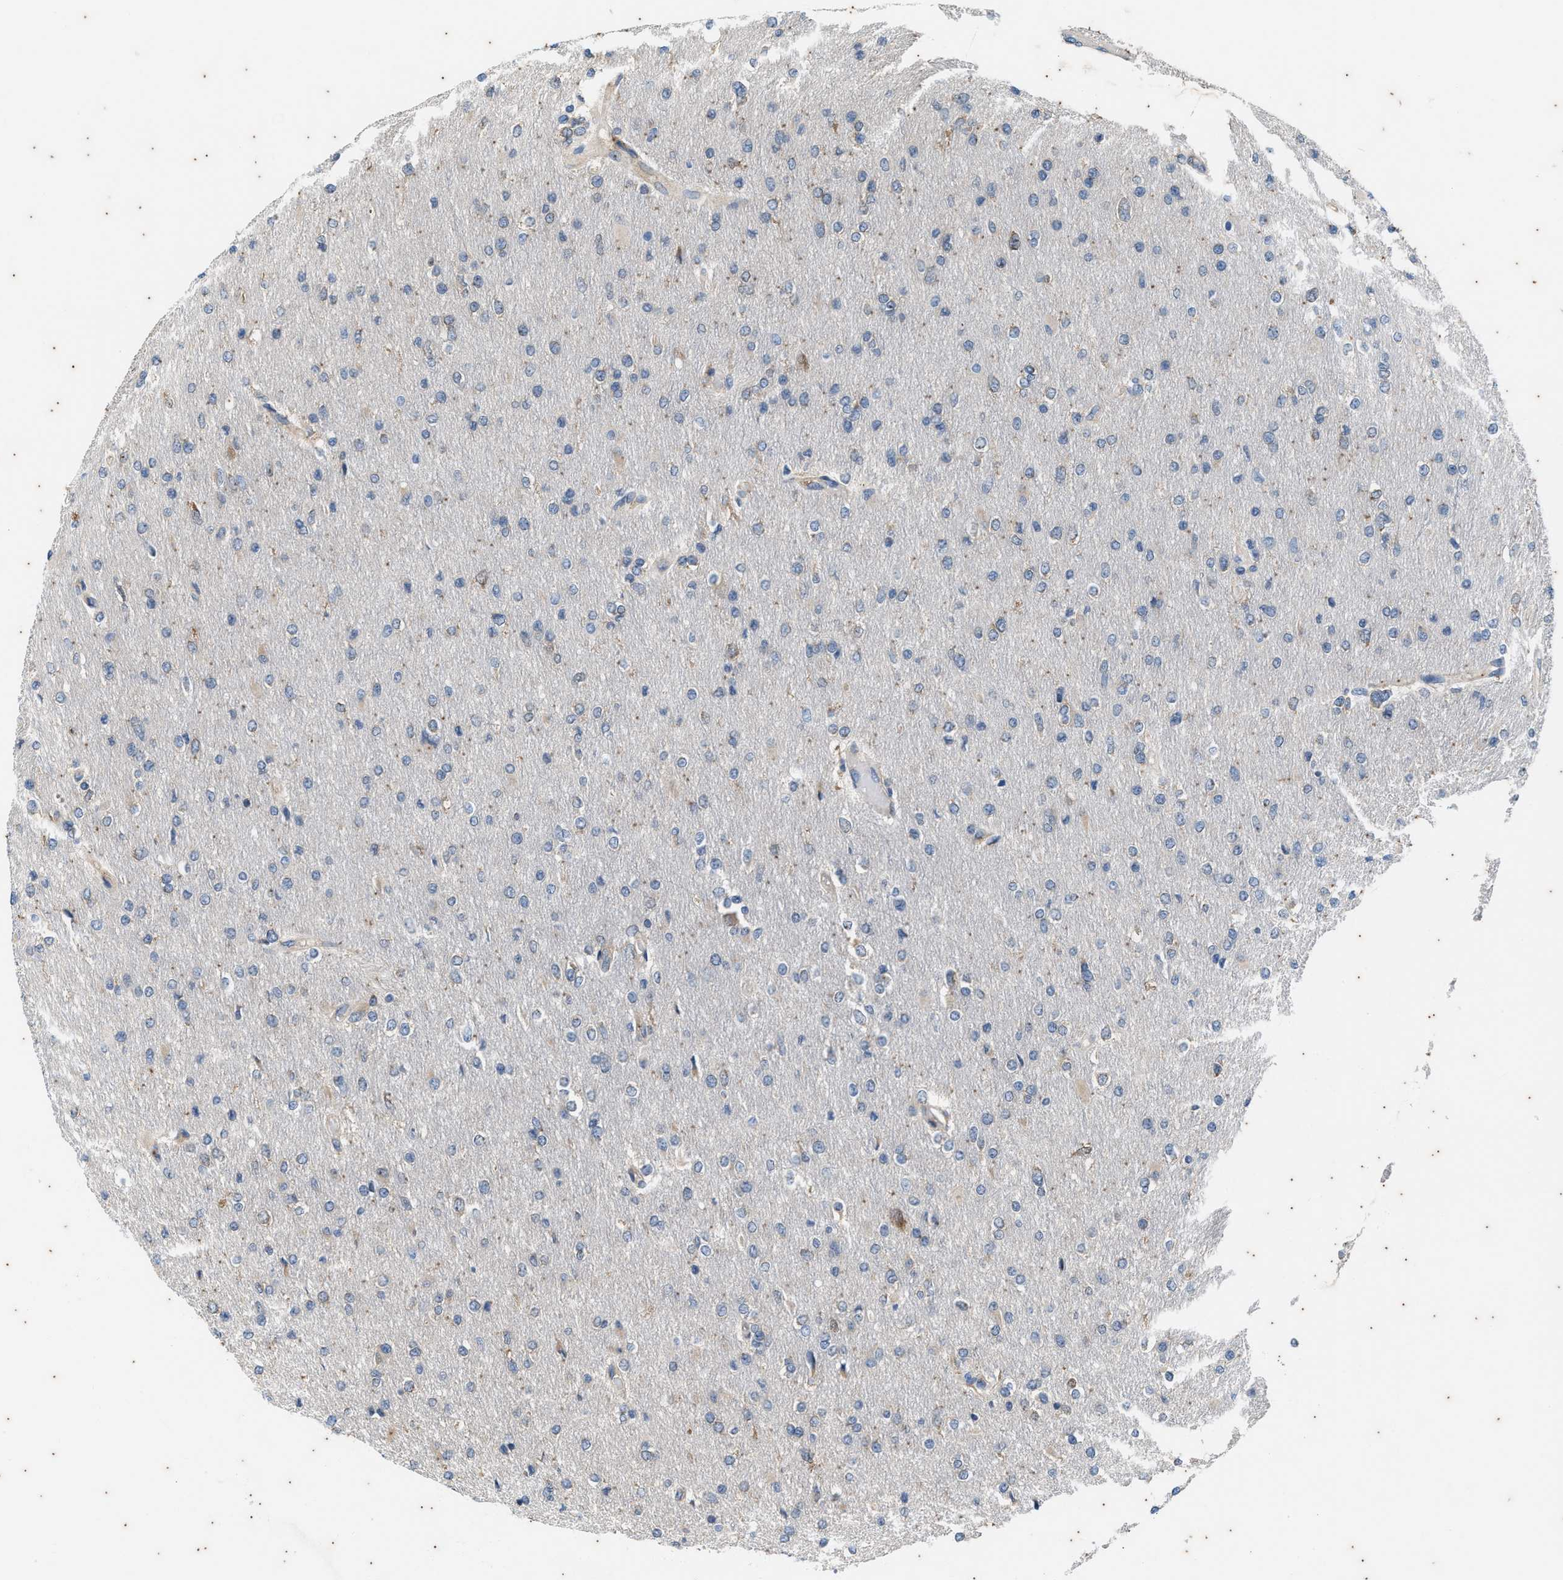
{"staining": {"intensity": "negative", "quantity": "none", "location": "none"}, "tissue": "glioma", "cell_type": "Tumor cells", "image_type": "cancer", "snomed": [{"axis": "morphology", "description": "Glioma, malignant, High grade"}, {"axis": "topography", "description": "Cerebral cortex"}], "caption": "Immunohistochemical staining of glioma displays no significant expression in tumor cells.", "gene": "COX19", "patient": {"sex": "female", "age": 36}}